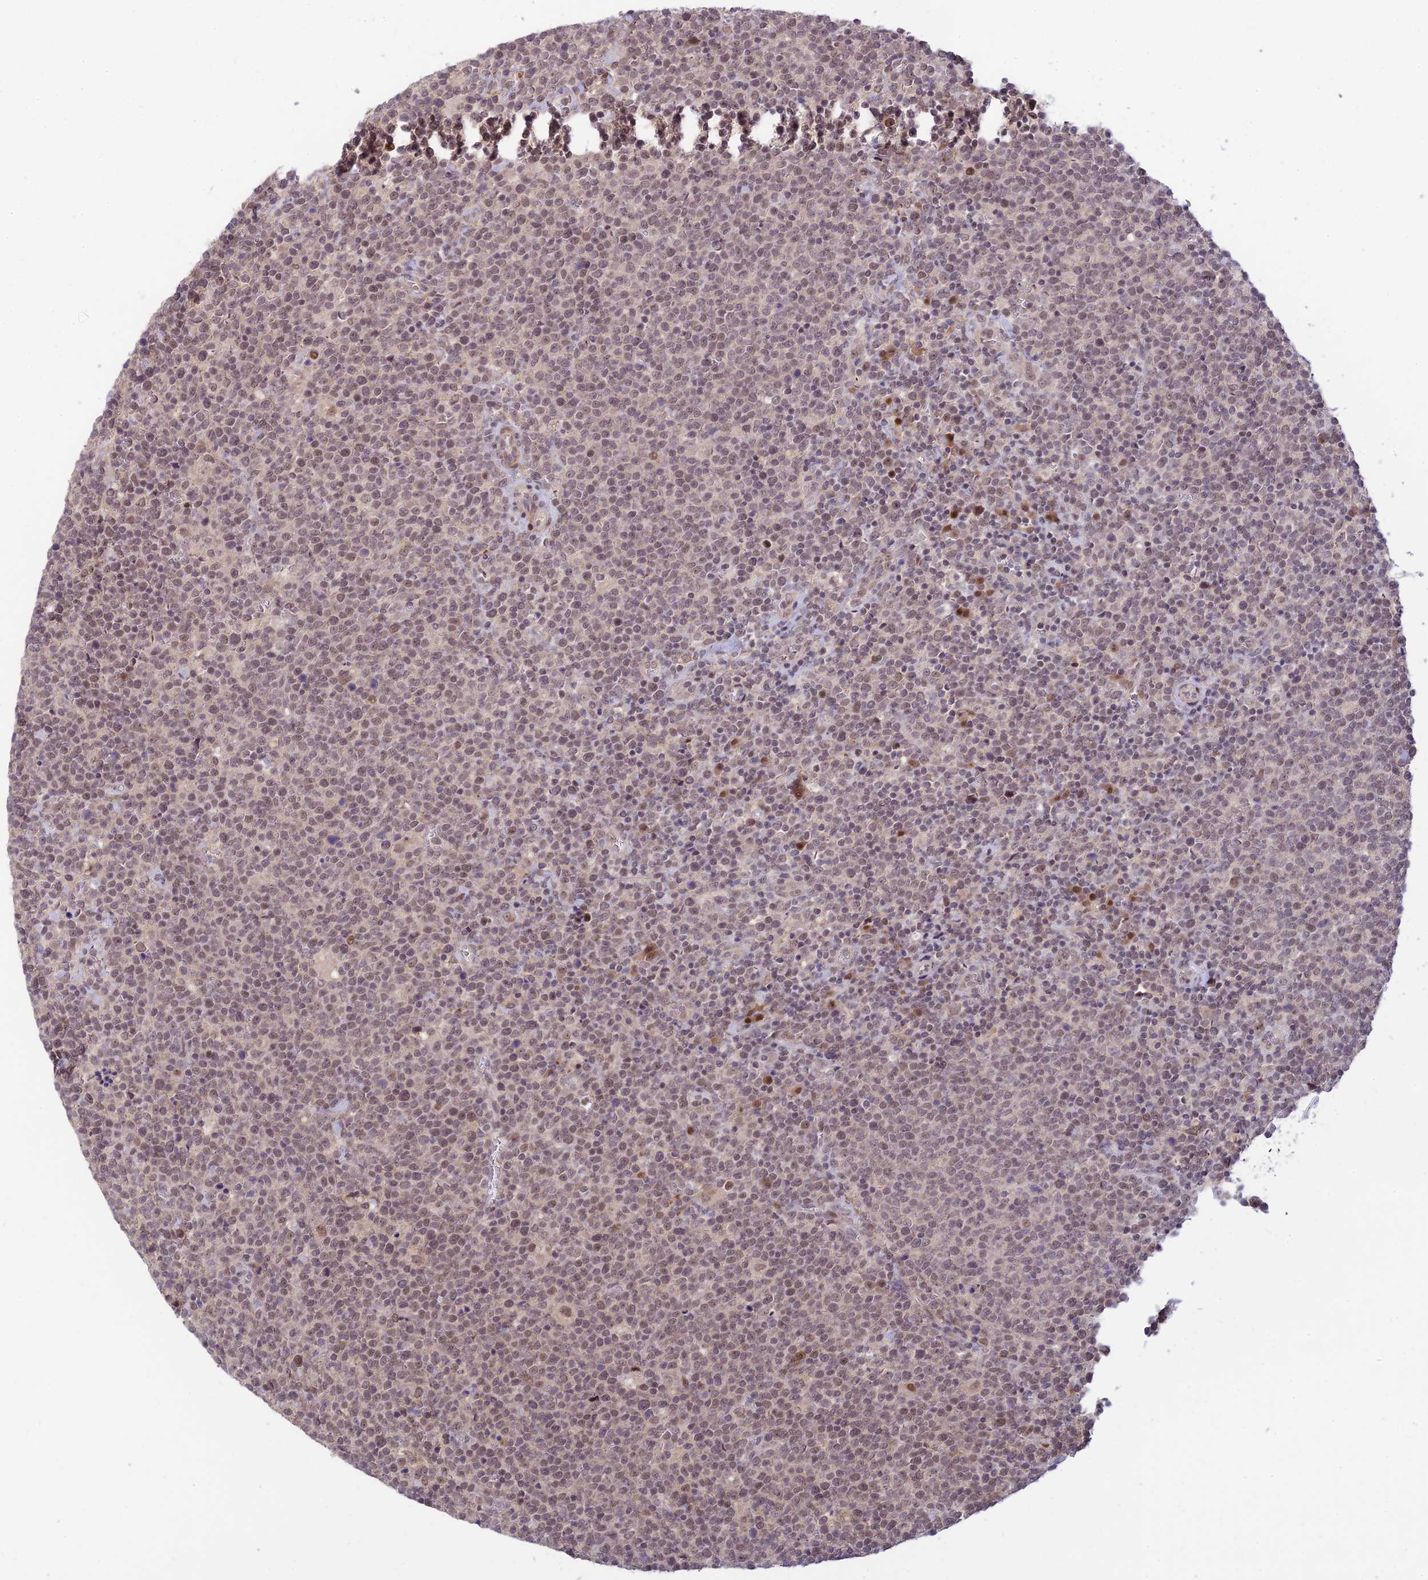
{"staining": {"intensity": "weak", "quantity": "25%-75%", "location": "nuclear"}, "tissue": "lymphoma", "cell_type": "Tumor cells", "image_type": "cancer", "snomed": [{"axis": "morphology", "description": "Malignant lymphoma, non-Hodgkin's type, High grade"}, {"axis": "topography", "description": "Lymph node"}], "caption": "Malignant lymphoma, non-Hodgkin's type (high-grade) stained with immunohistochemistry (IHC) shows weak nuclear positivity in approximately 25%-75% of tumor cells.", "gene": "ASPDH", "patient": {"sex": "male", "age": 61}}